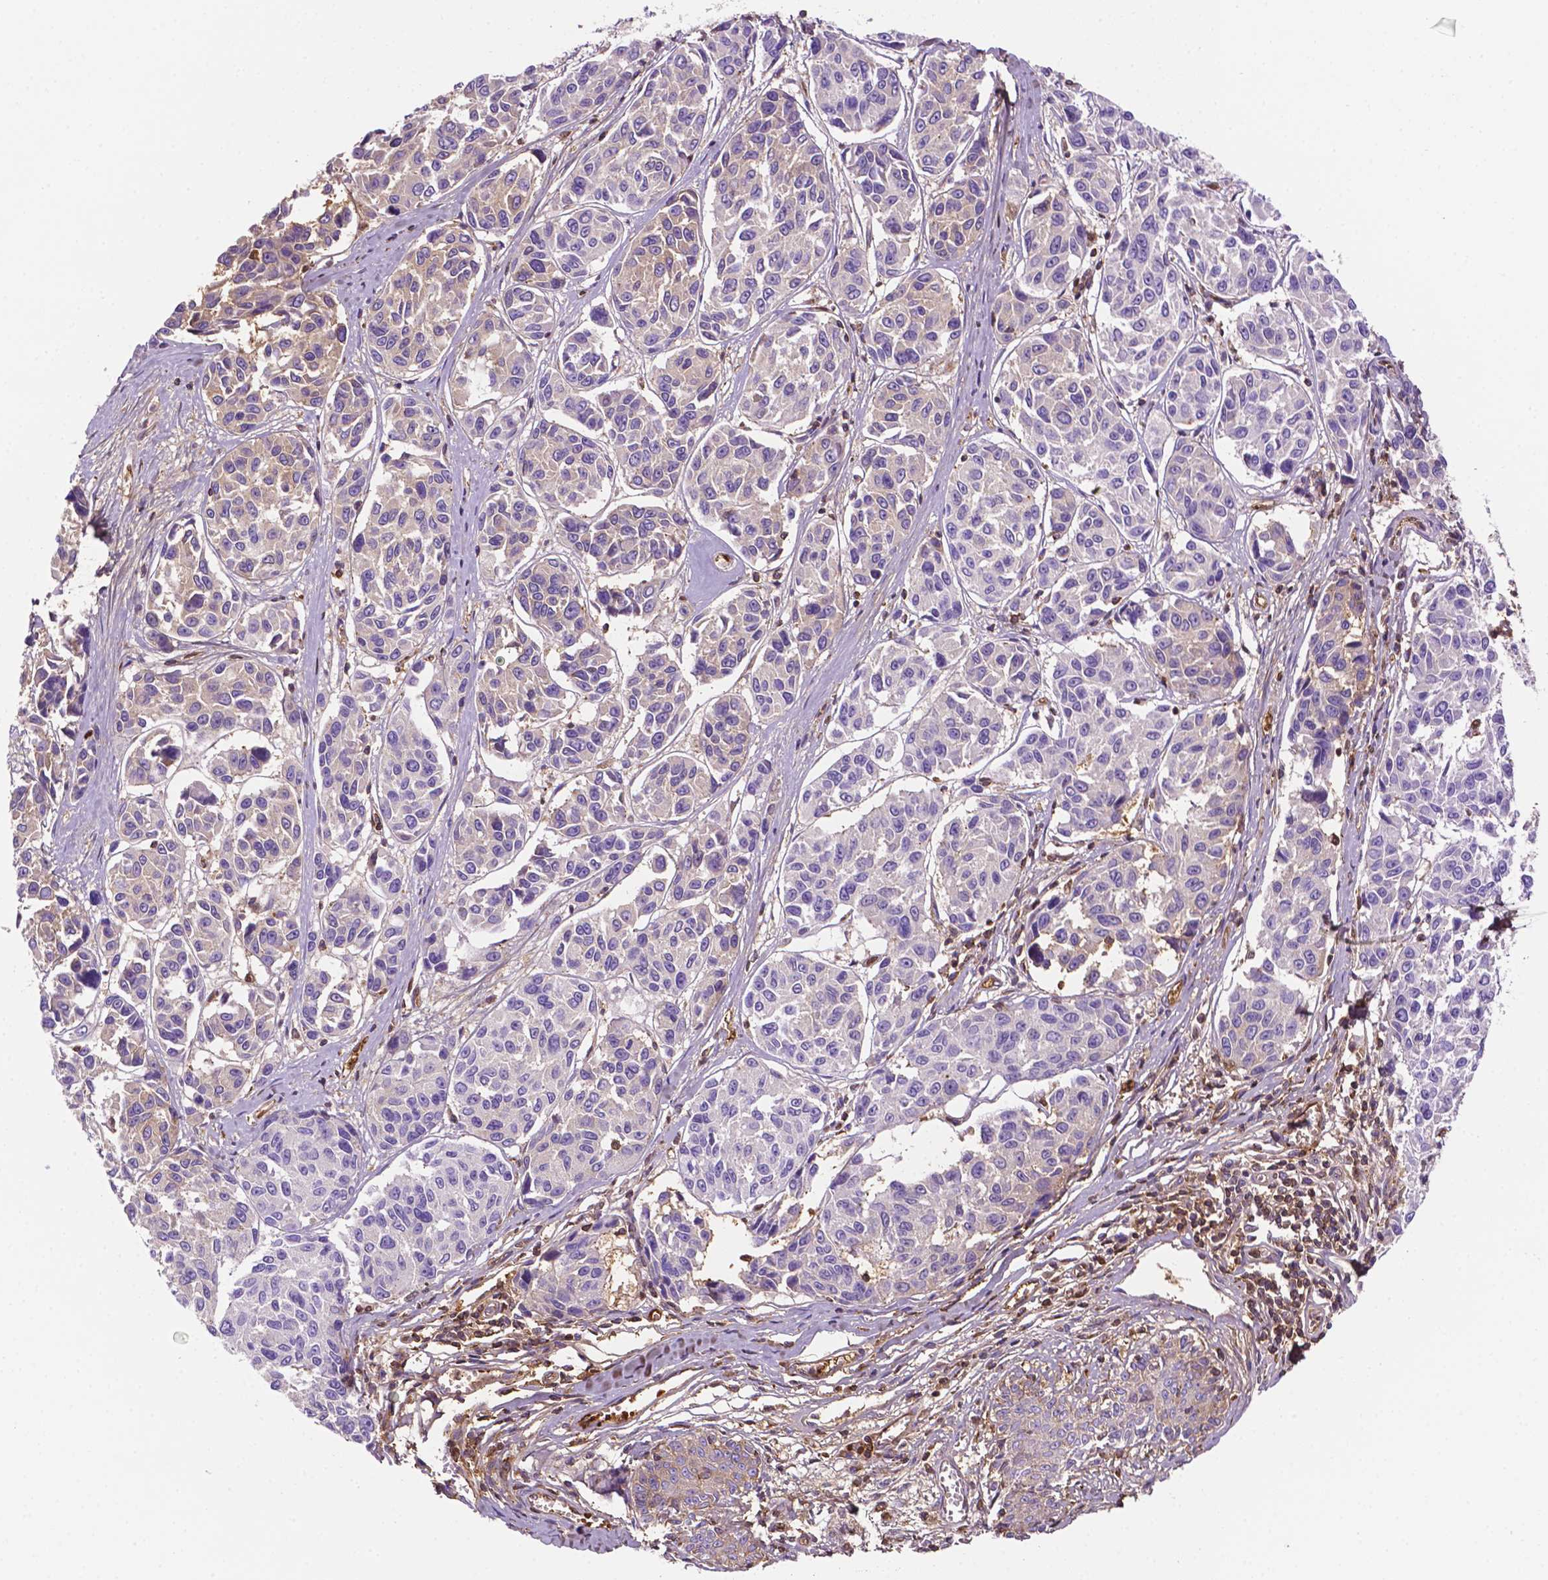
{"staining": {"intensity": "negative", "quantity": "none", "location": "none"}, "tissue": "melanoma", "cell_type": "Tumor cells", "image_type": "cancer", "snomed": [{"axis": "morphology", "description": "Malignant melanoma, NOS"}, {"axis": "topography", "description": "Skin"}], "caption": "Tumor cells are negative for protein expression in human melanoma. (DAB (3,3'-diaminobenzidine) immunohistochemistry visualized using brightfield microscopy, high magnification).", "gene": "DCN", "patient": {"sex": "female", "age": 66}}